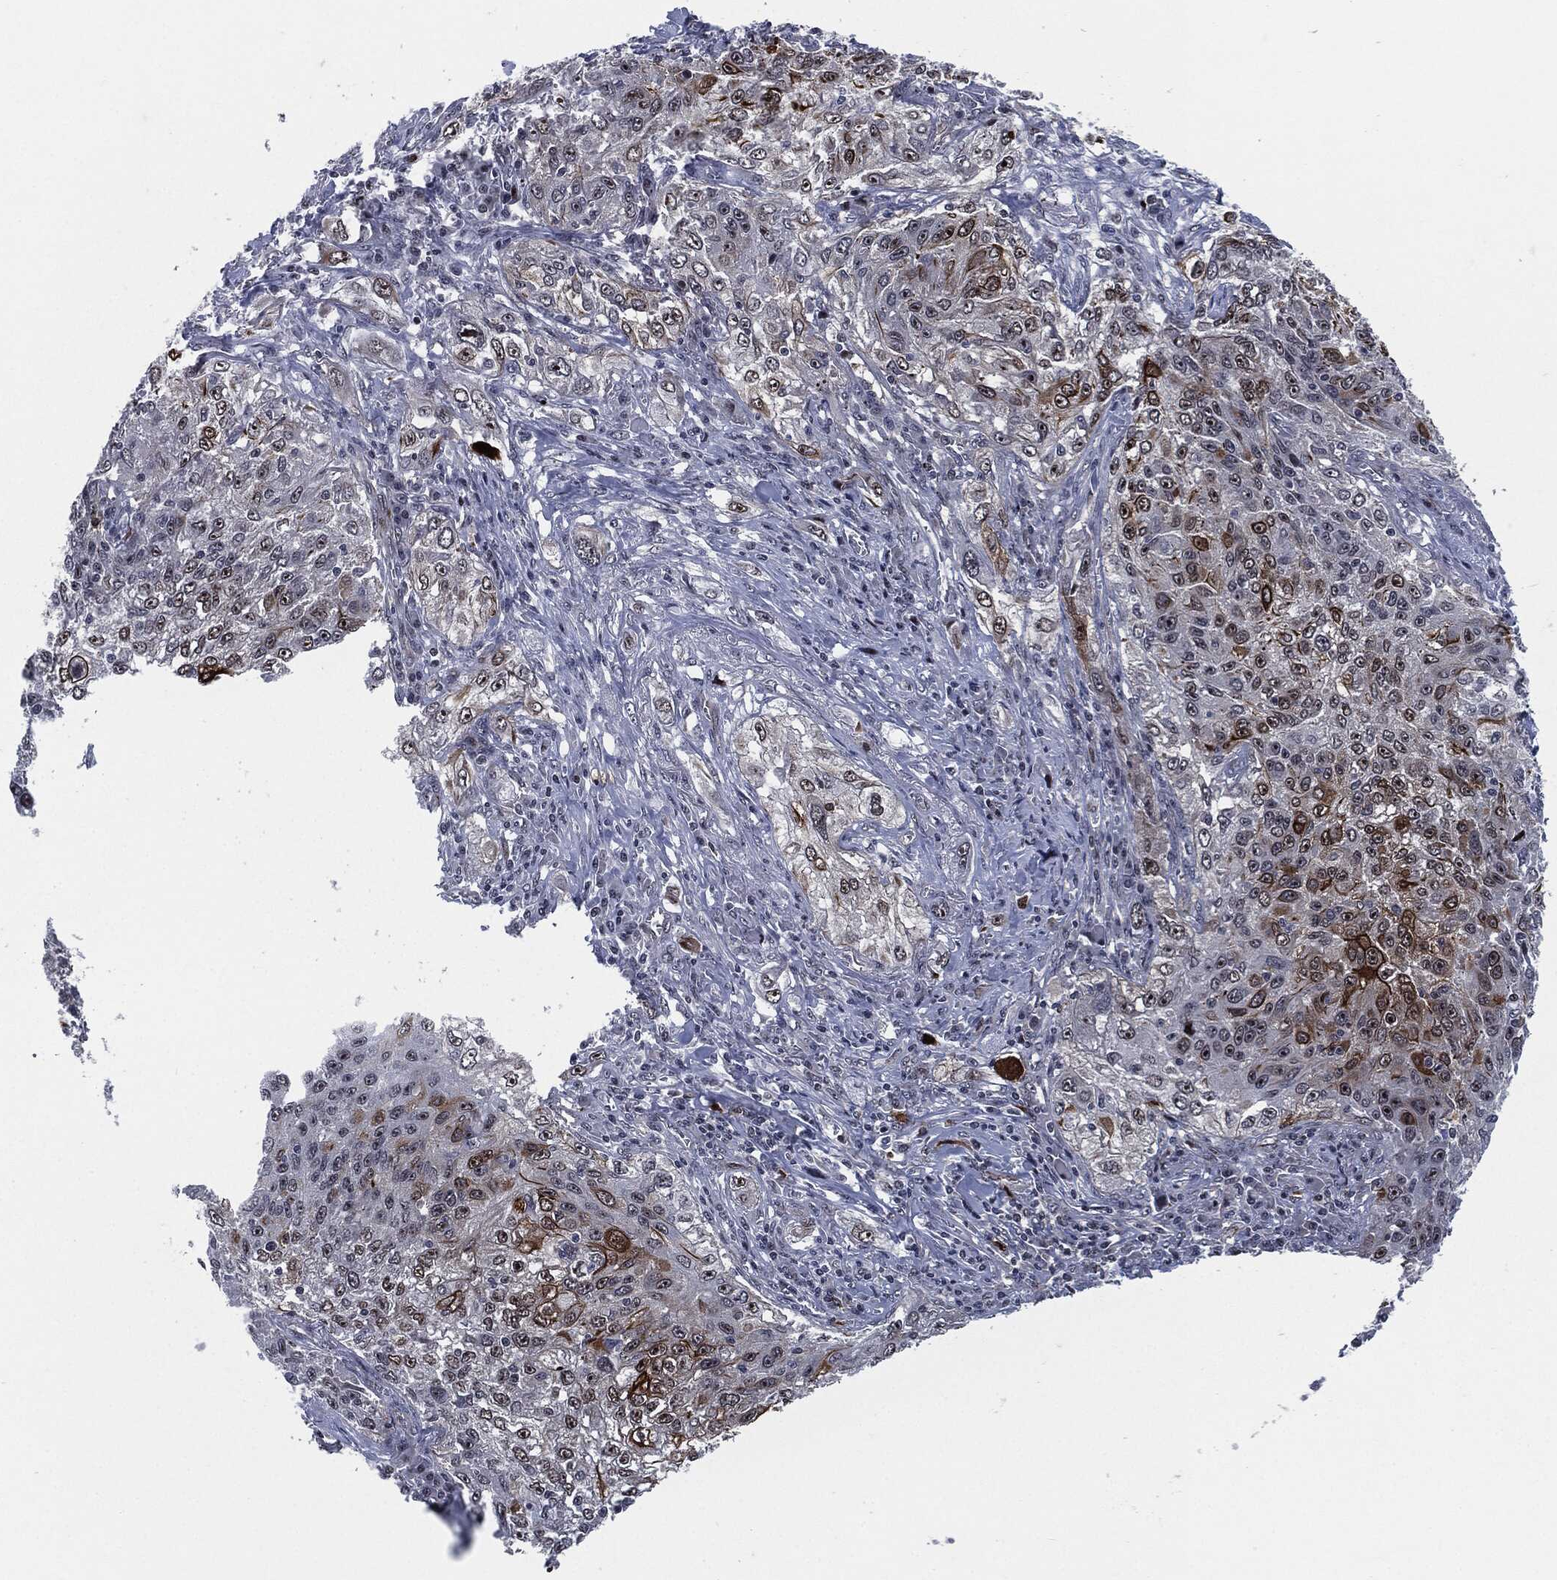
{"staining": {"intensity": "strong", "quantity": "<25%", "location": "cytoplasmic/membranous"}, "tissue": "lung cancer", "cell_type": "Tumor cells", "image_type": "cancer", "snomed": [{"axis": "morphology", "description": "Squamous cell carcinoma, NOS"}, {"axis": "topography", "description": "Lung"}], "caption": "Protein analysis of lung cancer (squamous cell carcinoma) tissue shows strong cytoplasmic/membranous expression in about <25% of tumor cells.", "gene": "AKT2", "patient": {"sex": "female", "age": 69}}